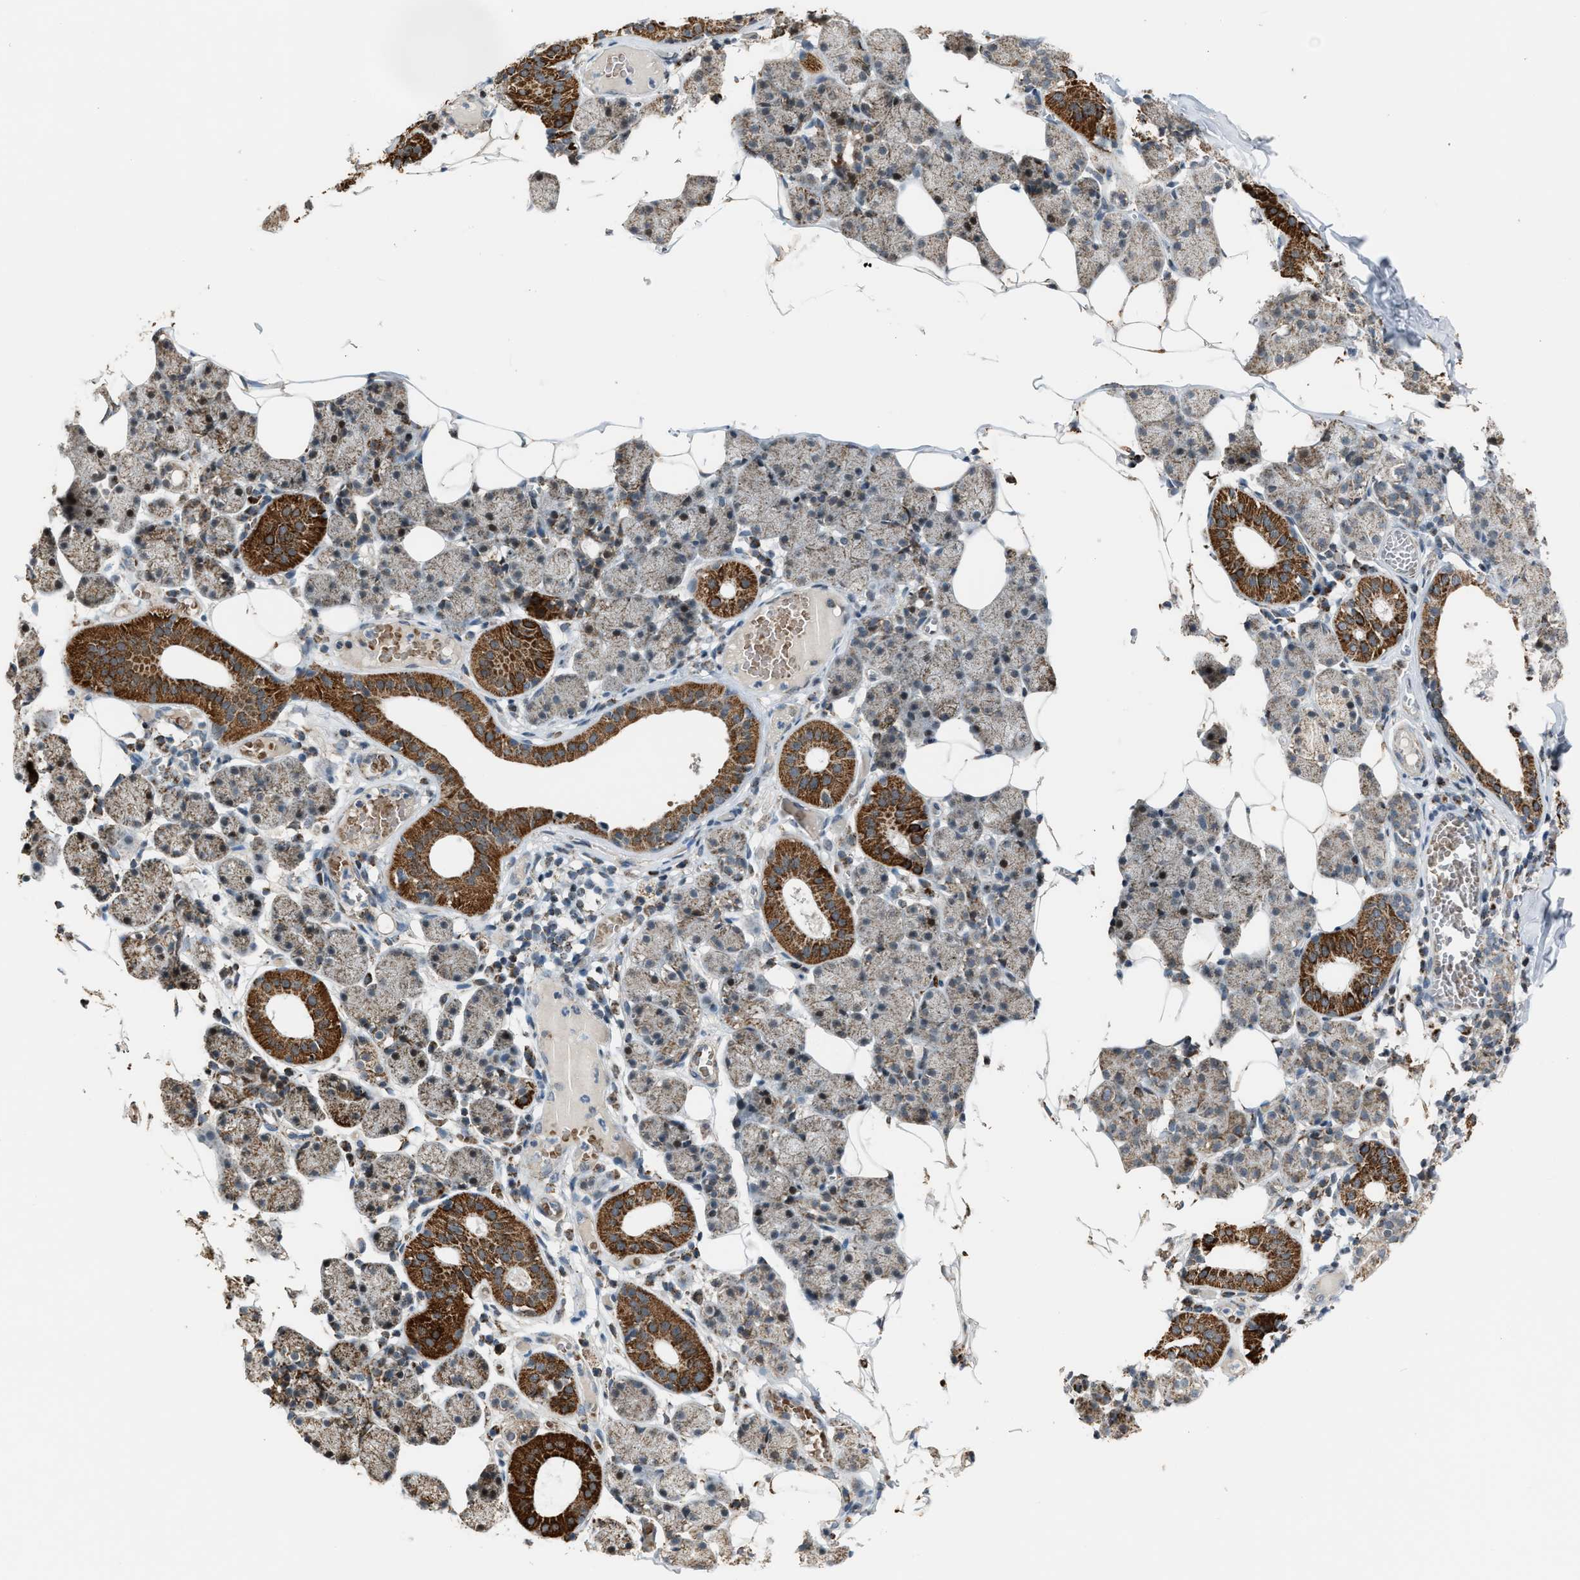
{"staining": {"intensity": "strong", "quantity": "25%-75%", "location": "cytoplasmic/membranous"}, "tissue": "salivary gland", "cell_type": "Glandular cells", "image_type": "normal", "snomed": [{"axis": "morphology", "description": "Normal tissue, NOS"}, {"axis": "topography", "description": "Salivary gland"}], "caption": "IHC image of normal salivary gland: human salivary gland stained using immunohistochemistry displays high levels of strong protein expression localized specifically in the cytoplasmic/membranous of glandular cells, appearing as a cytoplasmic/membranous brown color.", "gene": "CHN2", "patient": {"sex": "female", "age": 33}}